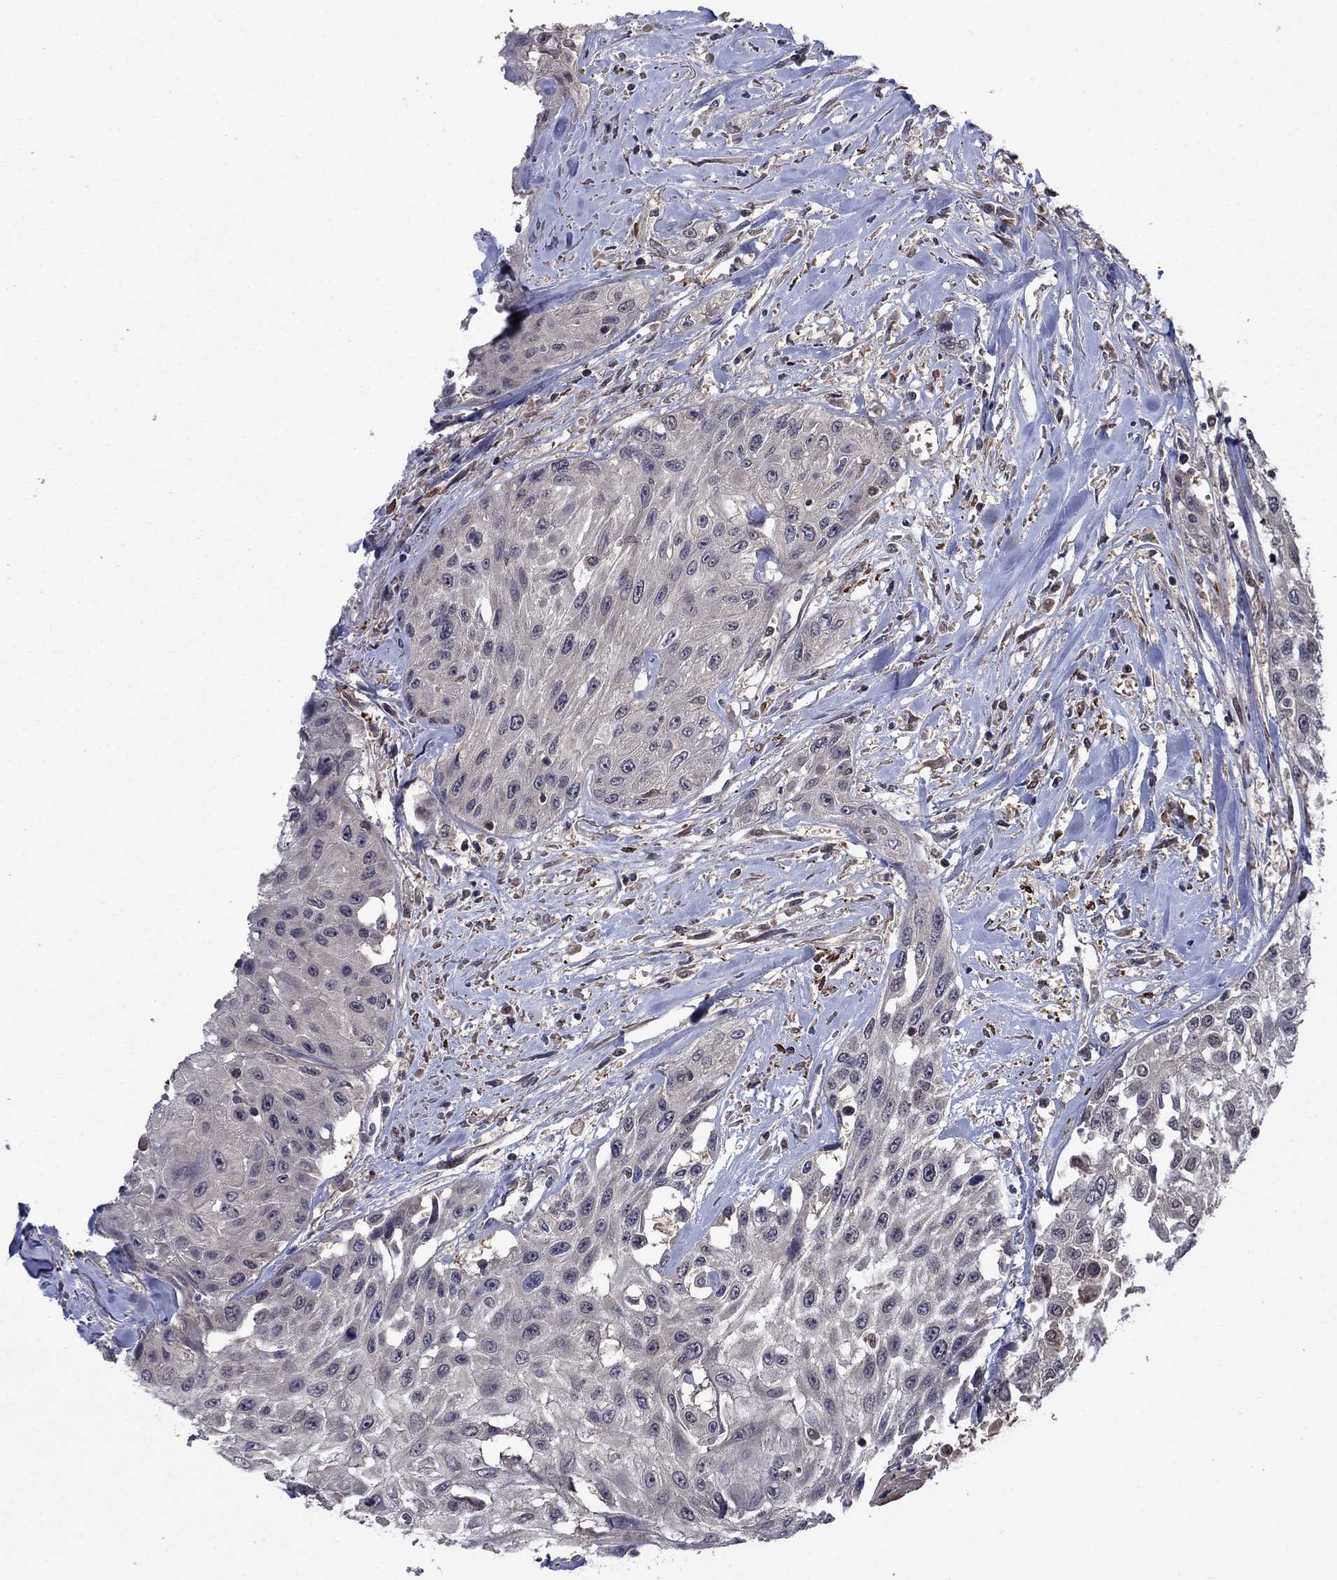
{"staining": {"intensity": "negative", "quantity": "none", "location": "none"}, "tissue": "head and neck cancer", "cell_type": "Tumor cells", "image_type": "cancer", "snomed": [{"axis": "morphology", "description": "Normal tissue, NOS"}, {"axis": "morphology", "description": "Squamous cell carcinoma, NOS"}, {"axis": "topography", "description": "Oral tissue"}, {"axis": "topography", "description": "Peripheral nerve tissue"}, {"axis": "topography", "description": "Head-Neck"}], "caption": "This is a histopathology image of immunohistochemistry staining of head and neck cancer, which shows no staining in tumor cells.", "gene": "IAH1", "patient": {"sex": "female", "age": 59}}